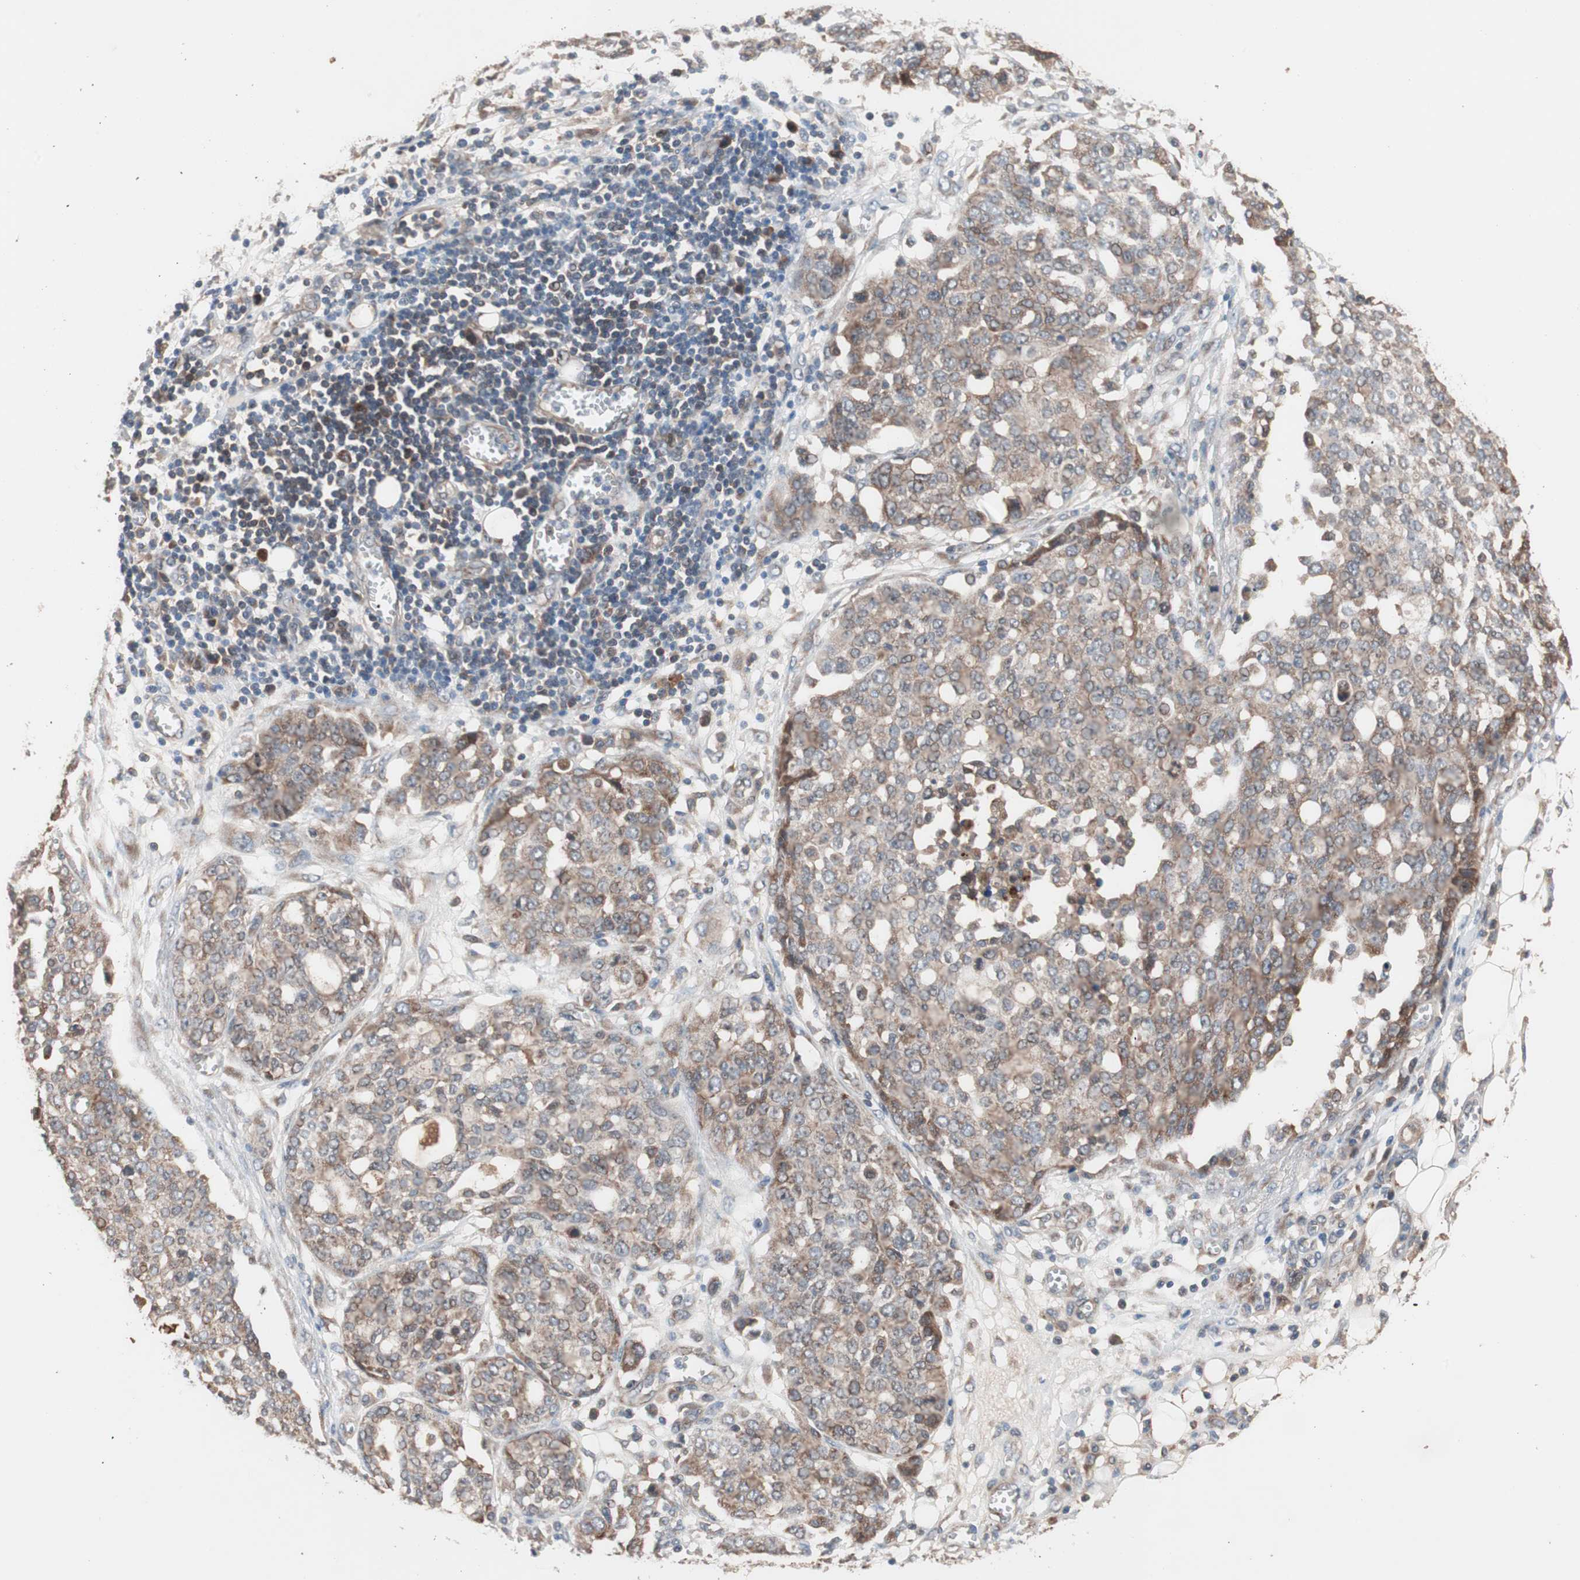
{"staining": {"intensity": "moderate", "quantity": ">75%", "location": "cytoplasmic/membranous"}, "tissue": "ovarian cancer", "cell_type": "Tumor cells", "image_type": "cancer", "snomed": [{"axis": "morphology", "description": "Cystadenocarcinoma, serous, NOS"}, {"axis": "topography", "description": "Soft tissue"}, {"axis": "topography", "description": "Ovary"}], "caption": "Immunohistochemistry (IHC) (DAB (3,3'-diaminobenzidine)) staining of serous cystadenocarcinoma (ovarian) demonstrates moderate cytoplasmic/membranous protein positivity in about >75% of tumor cells. Using DAB (brown) and hematoxylin (blue) stains, captured at high magnification using brightfield microscopy.", "gene": "HMBS", "patient": {"sex": "female", "age": 57}}